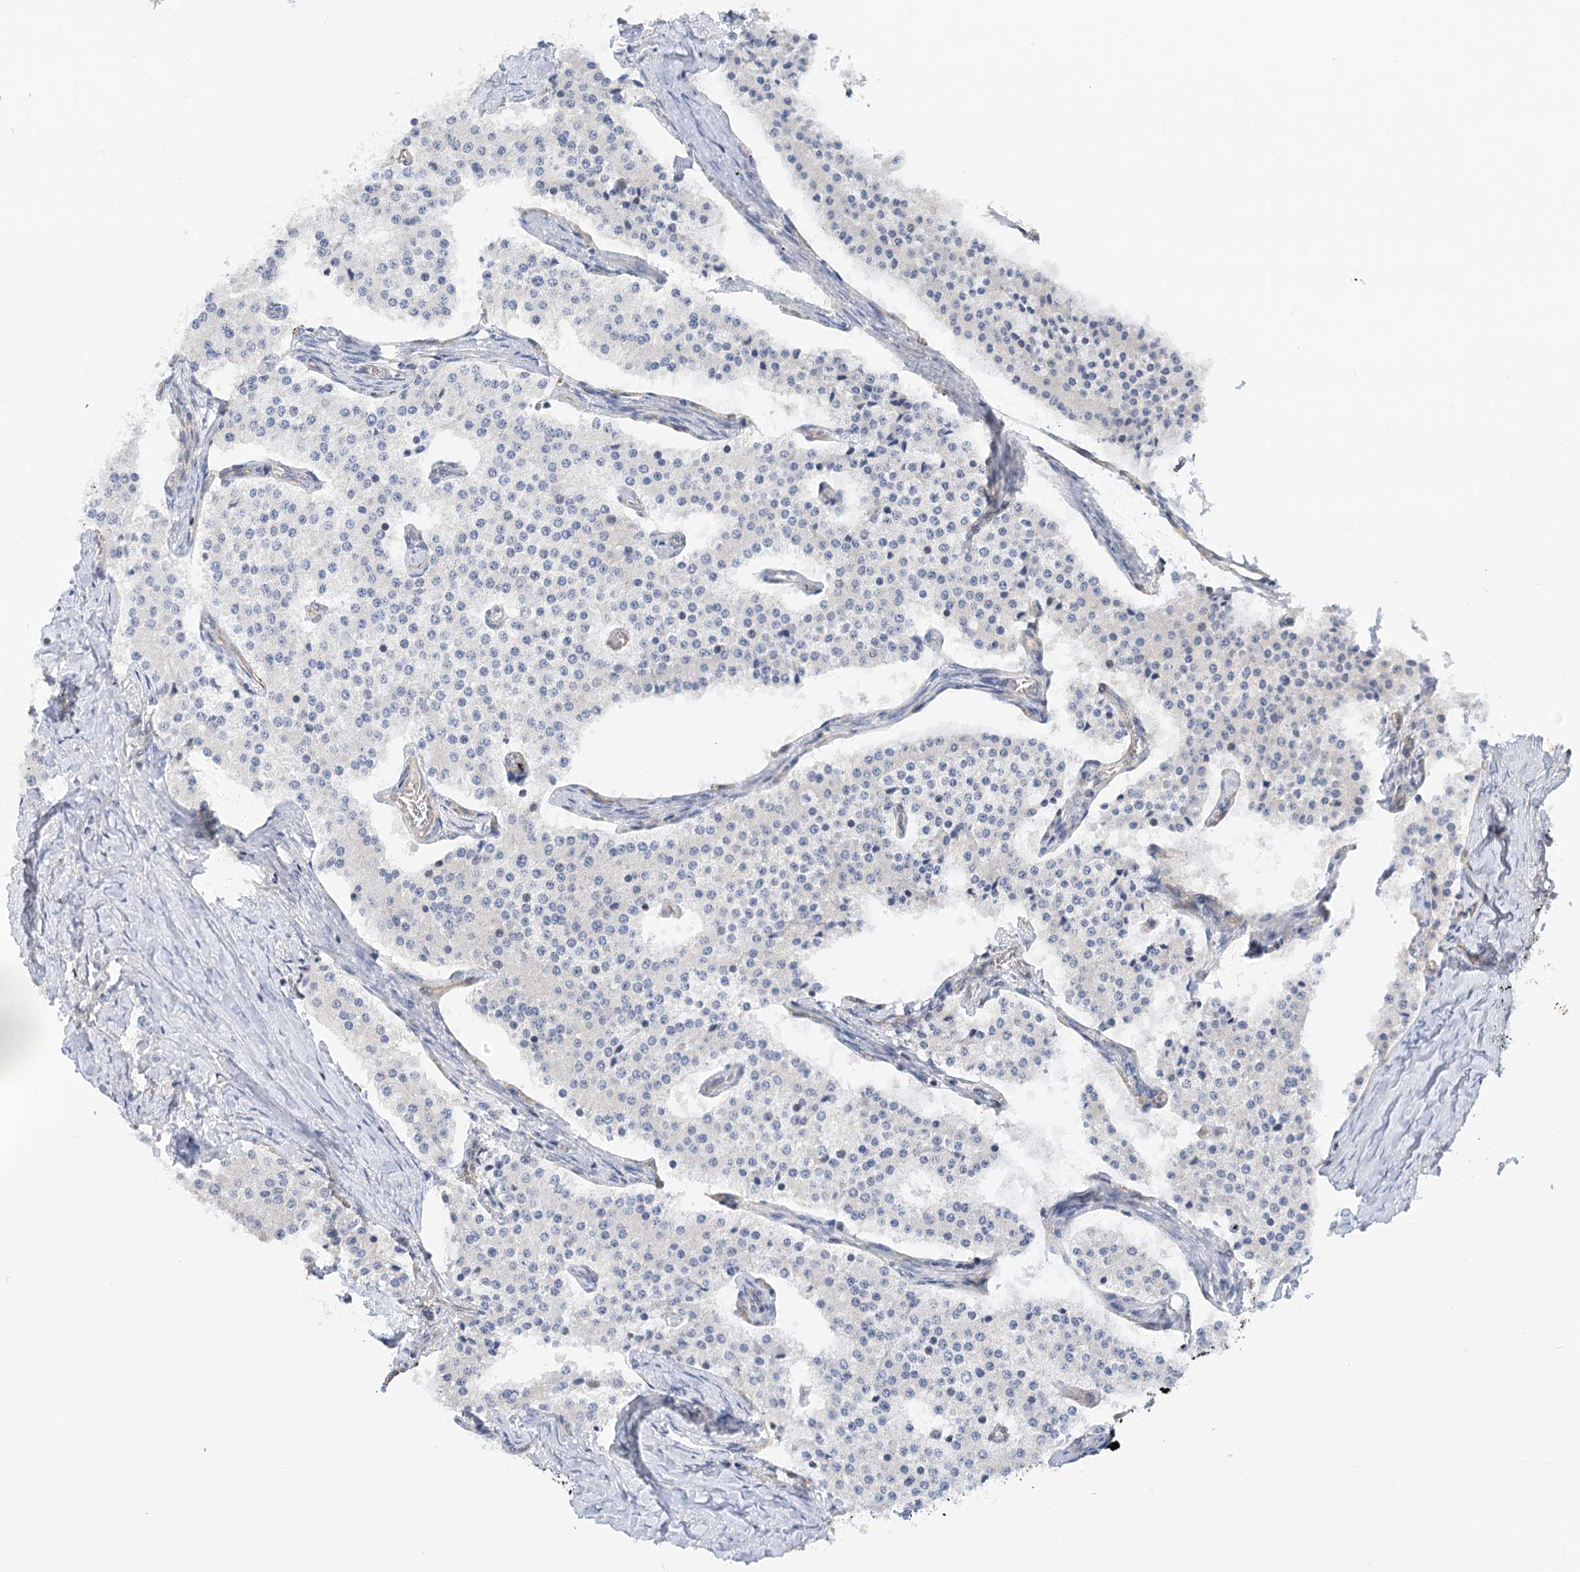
{"staining": {"intensity": "negative", "quantity": "none", "location": "none"}, "tissue": "carcinoid", "cell_type": "Tumor cells", "image_type": "cancer", "snomed": [{"axis": "morphology", "description": "Carcinoid, malignant, NOS"}, {"axis": "topography", "description": "Colon"}], "caption": "Tumor cells are negative for protein expression in human malignant carcinoid.", "gene": "NELL2", "patient": {"sex": "female", "age": 52}}